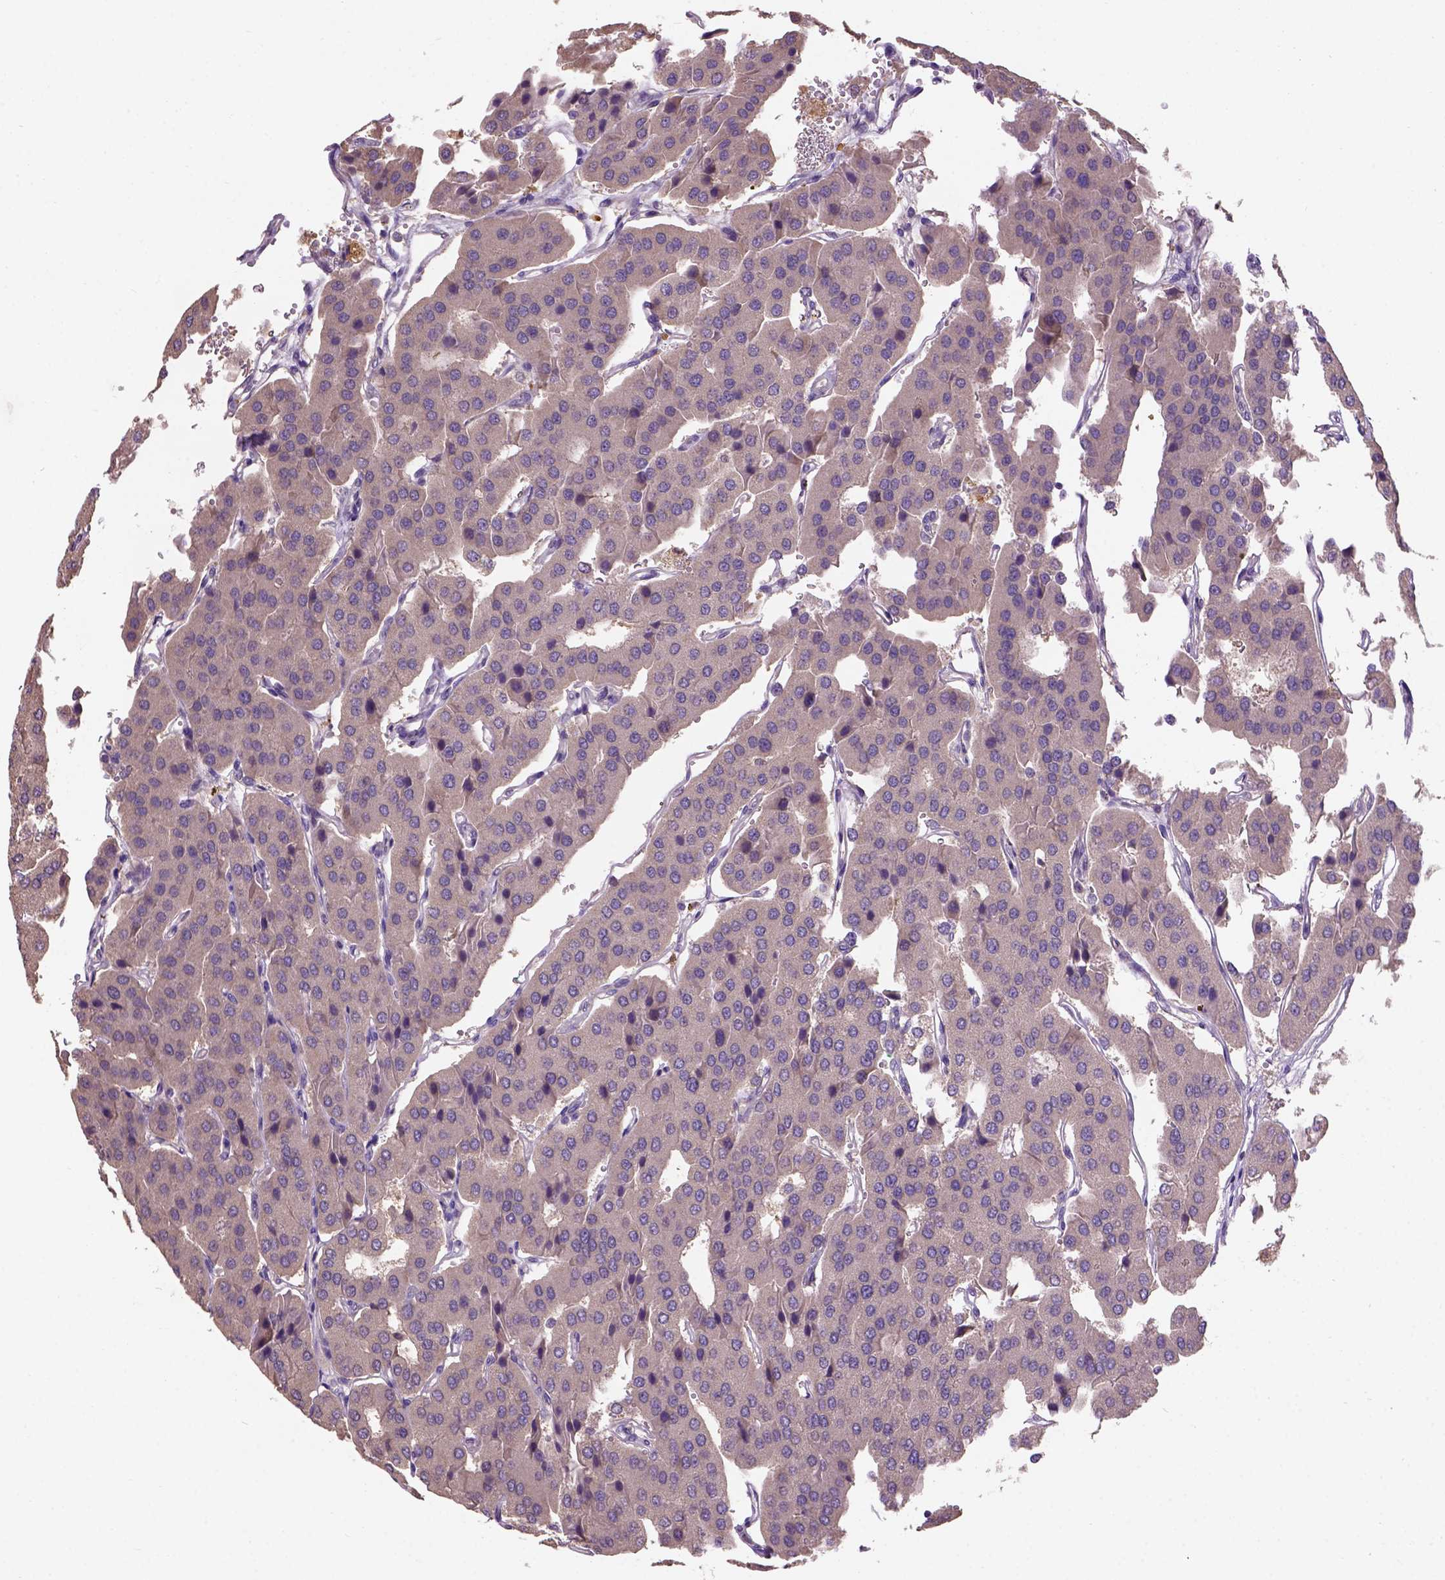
{"staining": {"intensity": "weak", "quantity": "25%-75%", "location": "cytoplasmic/membranous"}, "tissue": "parathyroid gland", "cell_type": "Glandular cells", "image_type": "normal", "snomed": [{"axis": "morphology", "description": "Normal tissue, NOS"}, {"axis": "morphology", "description": "Adenoma, NOS"}, {"axis": "topography", "description": "Parathyroid gland"}], "caption": "Immunohistochemistry of unremarkable human parathyroid gland shows low levels of weak cytoplasmic/membranous staining in approximately 25%-75% of glandular cells.", "gene": "KBTBD8", "patient": {"sex": "female", "age": 86}}